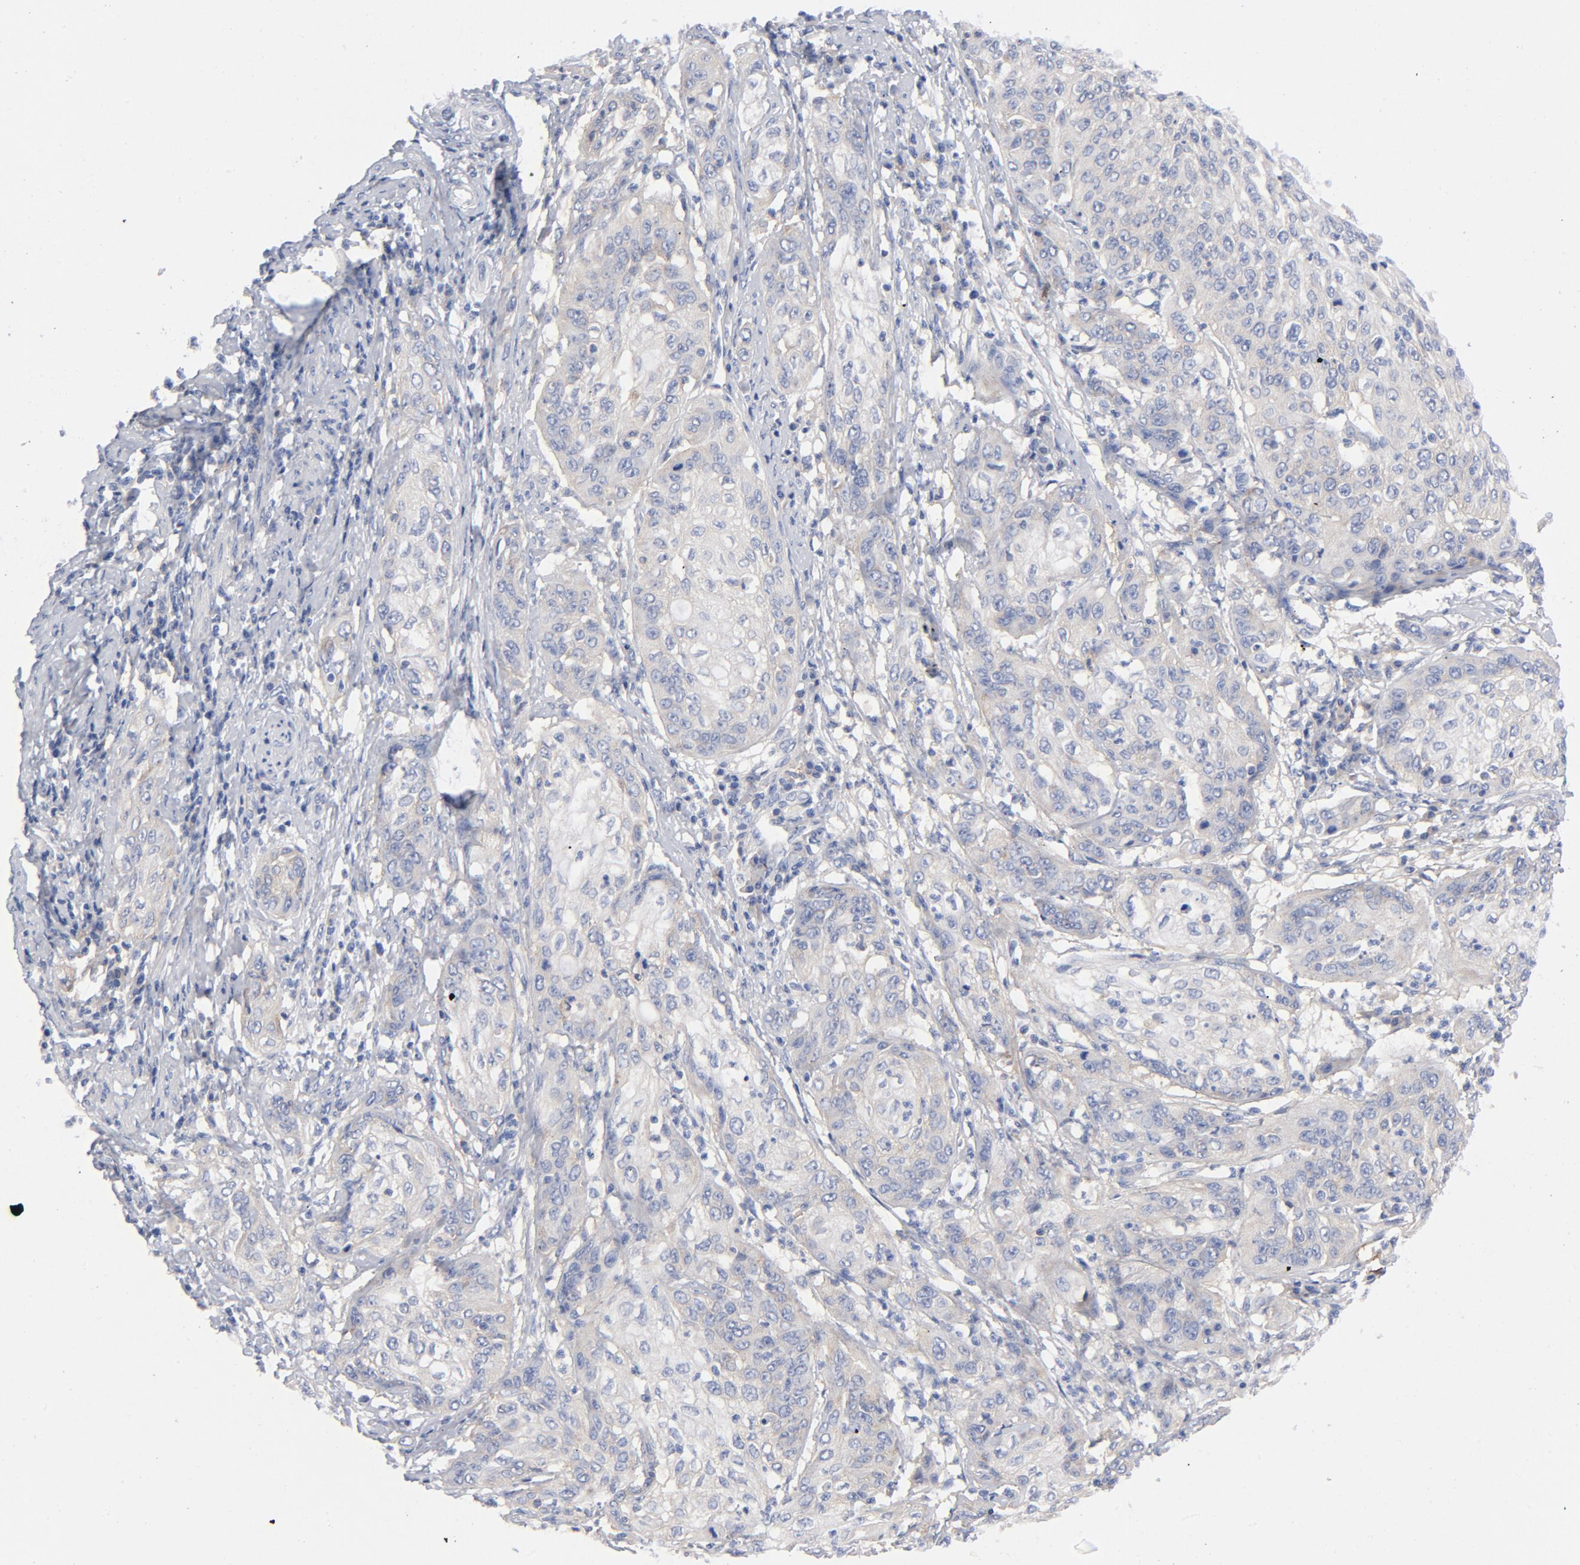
{"staining": {"intensity": "negative", "quantity": "none", "location": "none"}, "tissue": "cervical cancer", "cell_type": "Tumor cells", "image_type": "cancer", "snomed": [{"axis": "morphology", "description": "Squamous cell carcinoma, NOS"}, {"axis": "topography", "description": "Cervix"}], "caption": "There is no significant positivity in tumor cells of cervical cancer.", "gene": "CD86", "patient": {"sex": "female", "age": 41}}